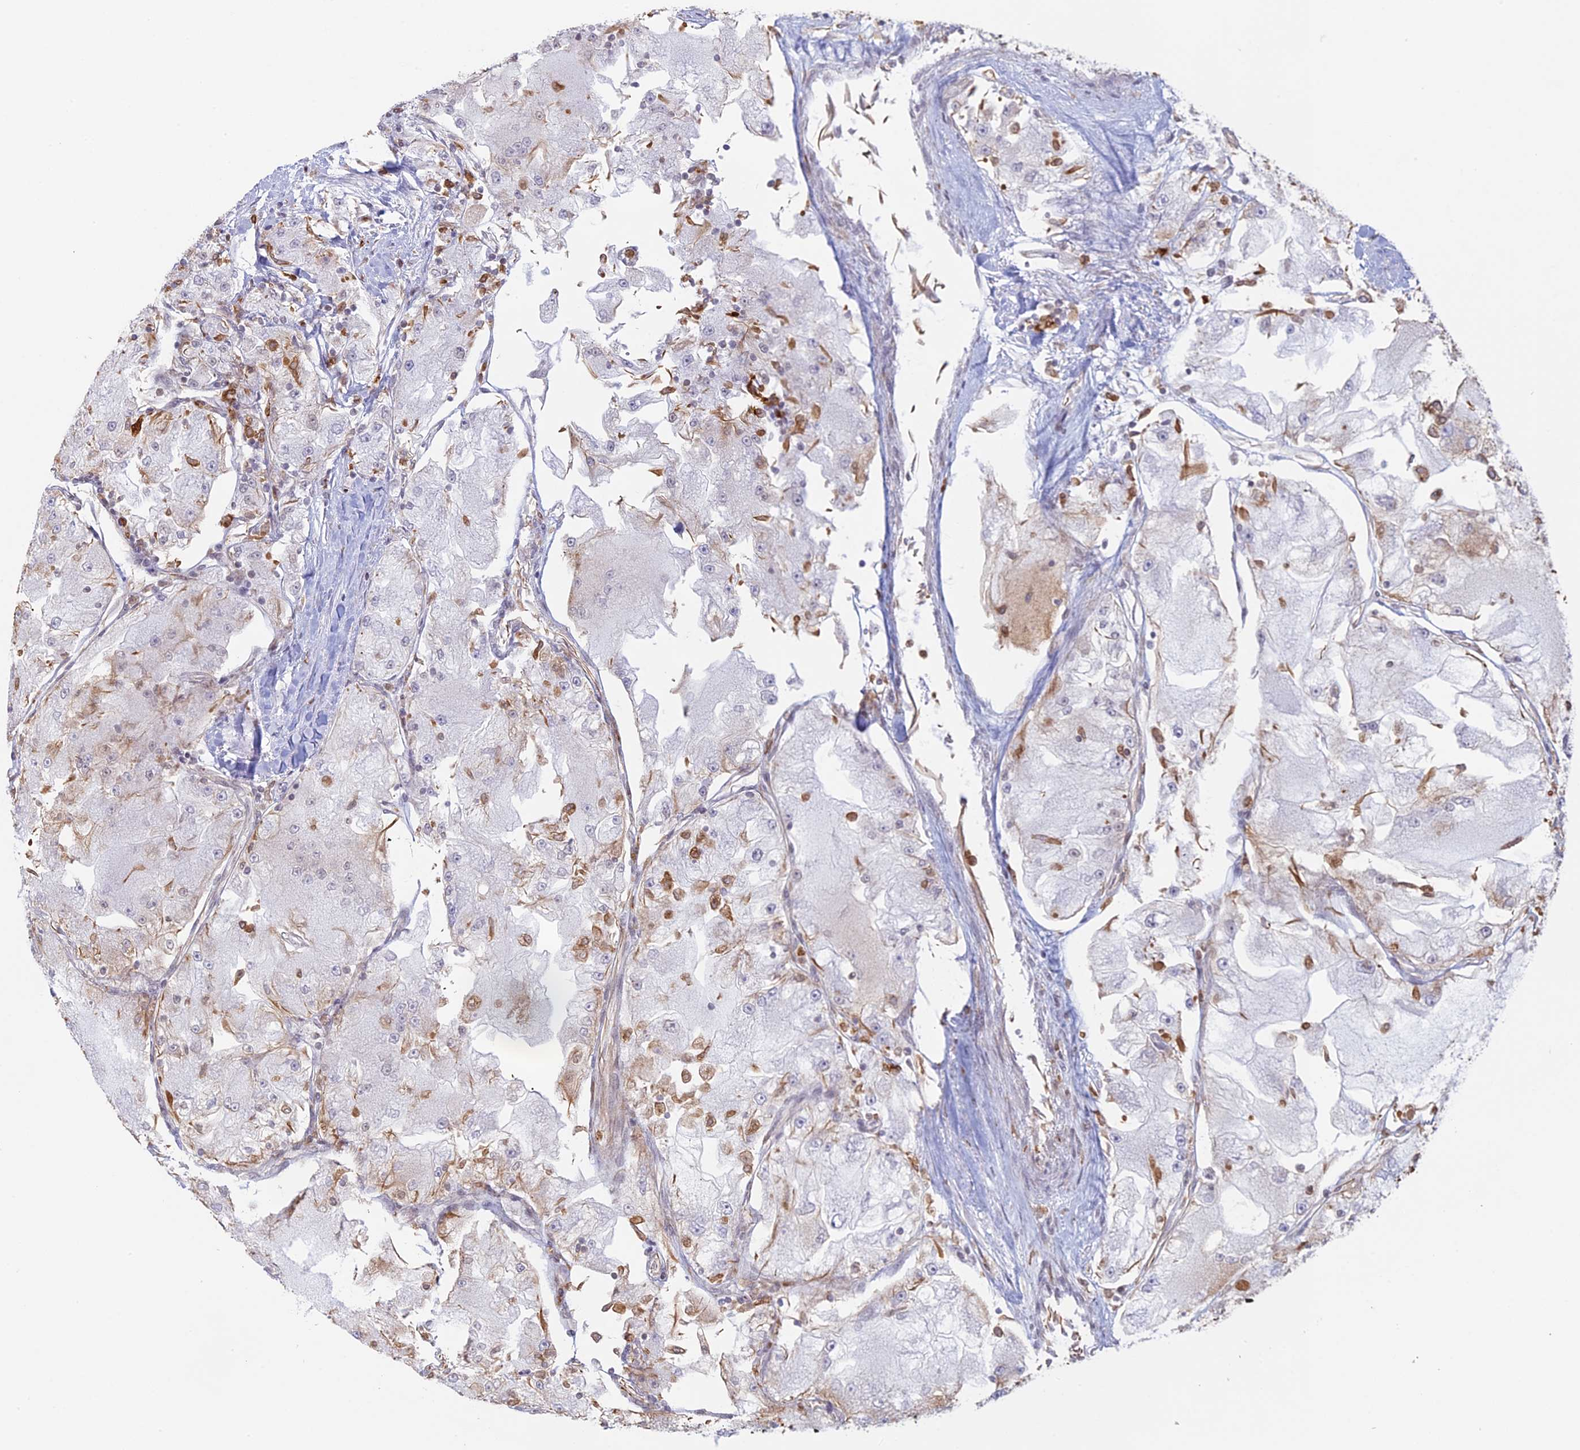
{"staining": {"intensity": "negative", "quantity": "none", "location": "none"}, "tissue": "renal cancer", "cell_type": "Tumor cells", "image_type": "cancer", "snomed": [{"axis": "morphology", "description": "Adenocarcinoma, NOS"}, {"axis": "topography", "description": "Kidney"}], "caption": "IHC of renal adenocarcinoma displays no expression in tumor cells.", "gene": "APOBR", "patient": {"sex": "female", "age": 72}}